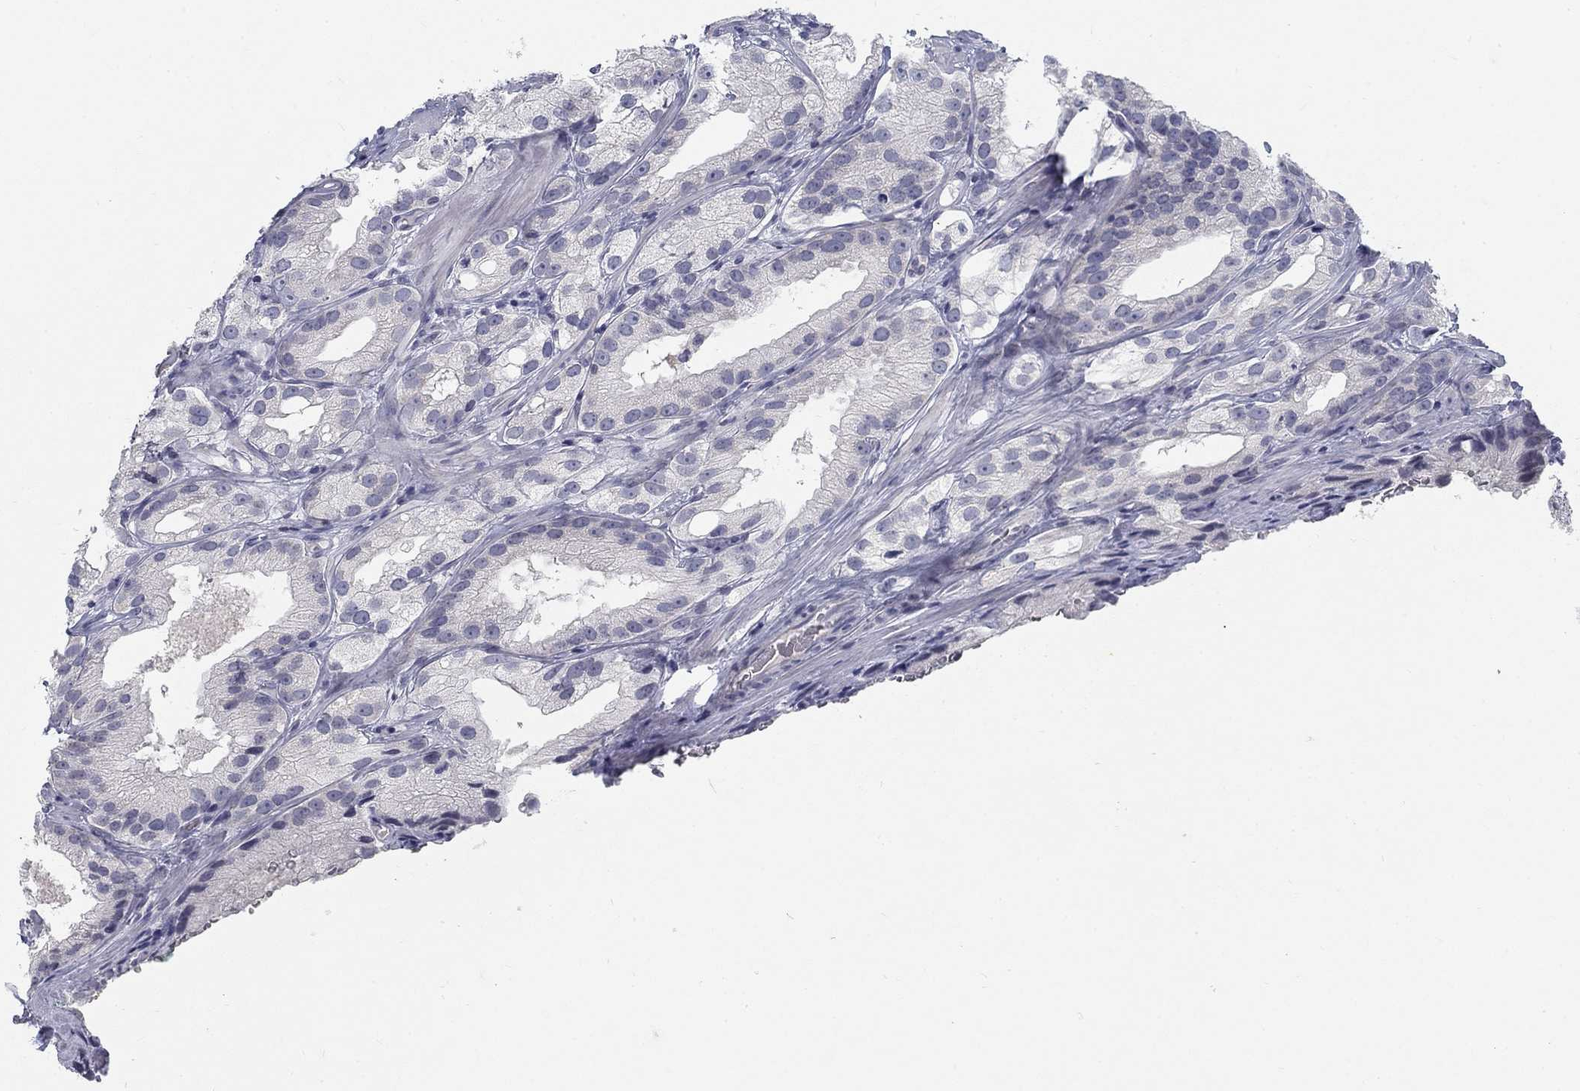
{"staining": {"intensity": "negative", "quantity": "none", "location": "none"}, "tissue": "prostate cancer", "cell_type": "Tumor cells", "image_type": "cancer", "snomed": [{"axis": "morphology", "description": "Adenocarcinoma, High grade"}, {"axis": "topography", "description": "Prostate and seminal vesicle, NOS"}], "caption": "Immunohistochemistry (IHC) image of human adenocarcinoma (high-grade) (prostate) stained for a protein (brown), which exhibits no positivity in tumor cells. (DAB IHC, high magnification).", "gene": "ATP1A3", "patient": {"sex": "male", "age": 62}}